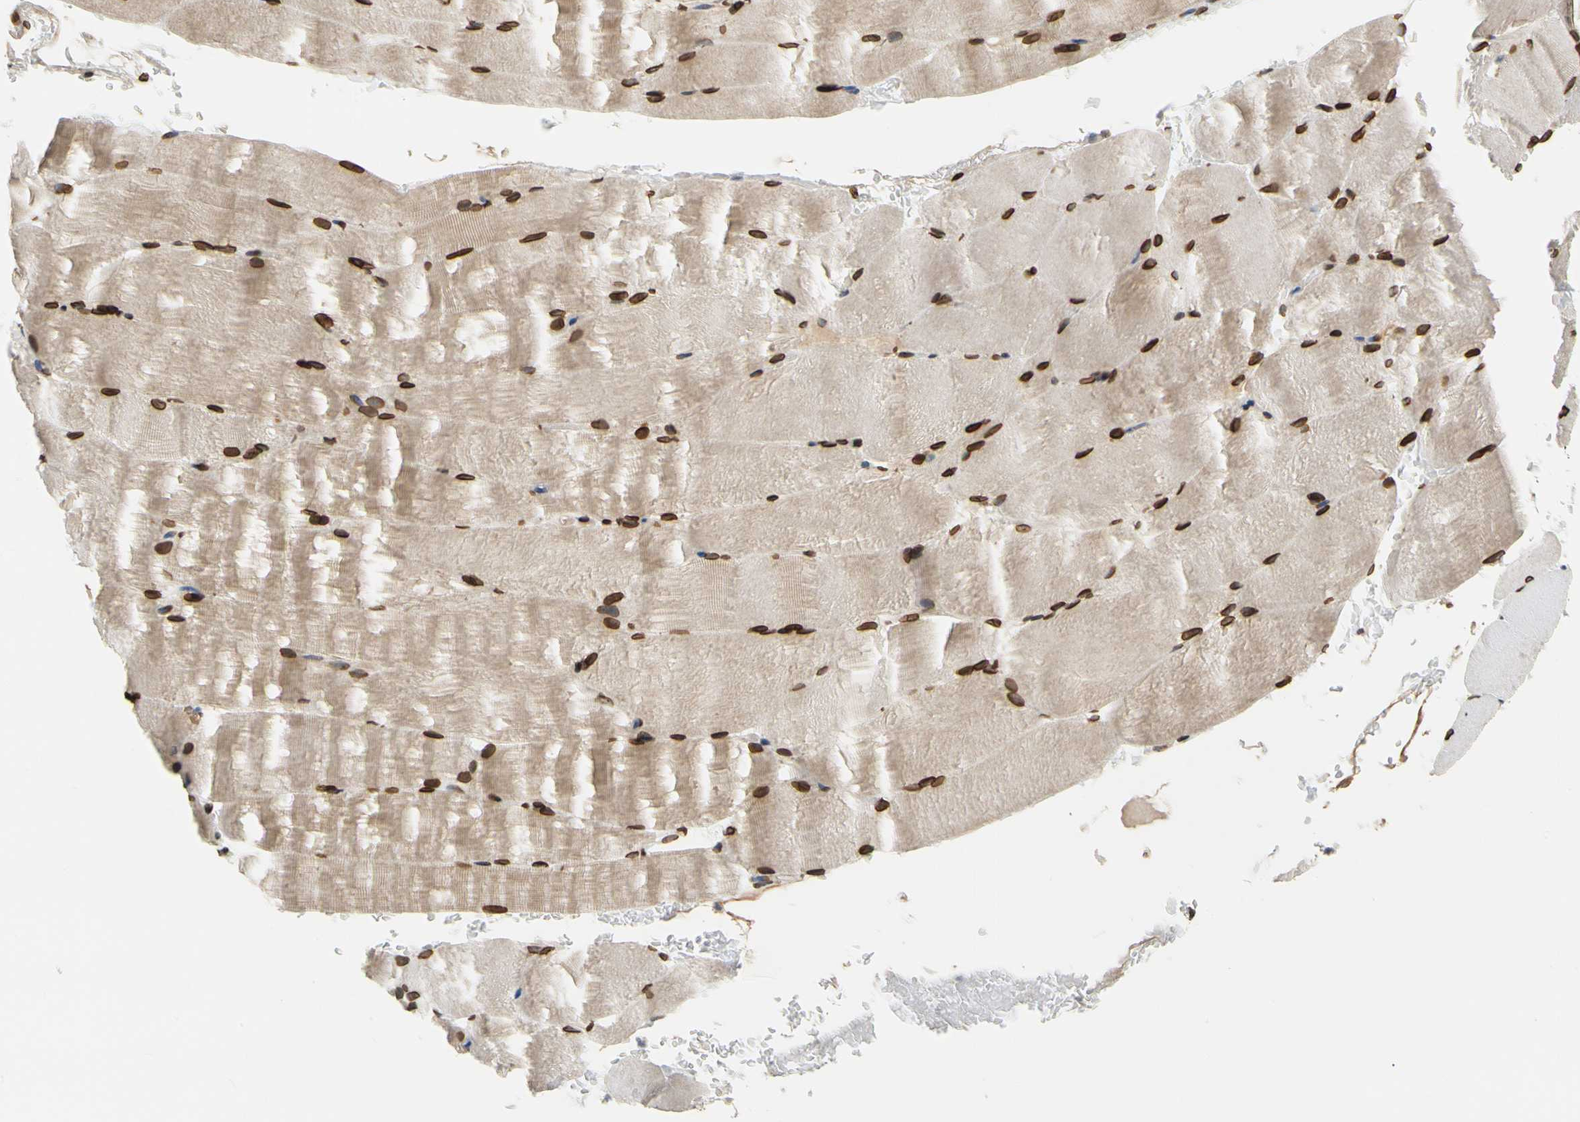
{"staining": {"intensity": "strong", "quantity": ">75%", "location": "cytoplasmic/membranous,nuclear"}, "tissue": "skeletal muscle", "cell_type": "Myocytes", "image_type": "normal", "snomed": [{"axis": "morphology", "description": "Normal tissue, NOS"}, {"axis": "topography", "description": "Skeletal muscle"}, {"axis": "topography", "description": "Parathyroid gland"}], "caption": "An immunohistochemistry (IHC) photomicrograph of unremarkable tissue is shown. Protein staining in brown highlights strong cytoplasmic/membranous,nuclear positivity in skeletal muscle within myocytes. The staining was performed using DAB (3,3'-diaminobenzidine) to visualize the protein expression in brown, while the nuclei were stained in blue with hematoxylin (Magnification: 20x).", "gene": "SUN1", "patient": {"sex": "female", "age": 37}}